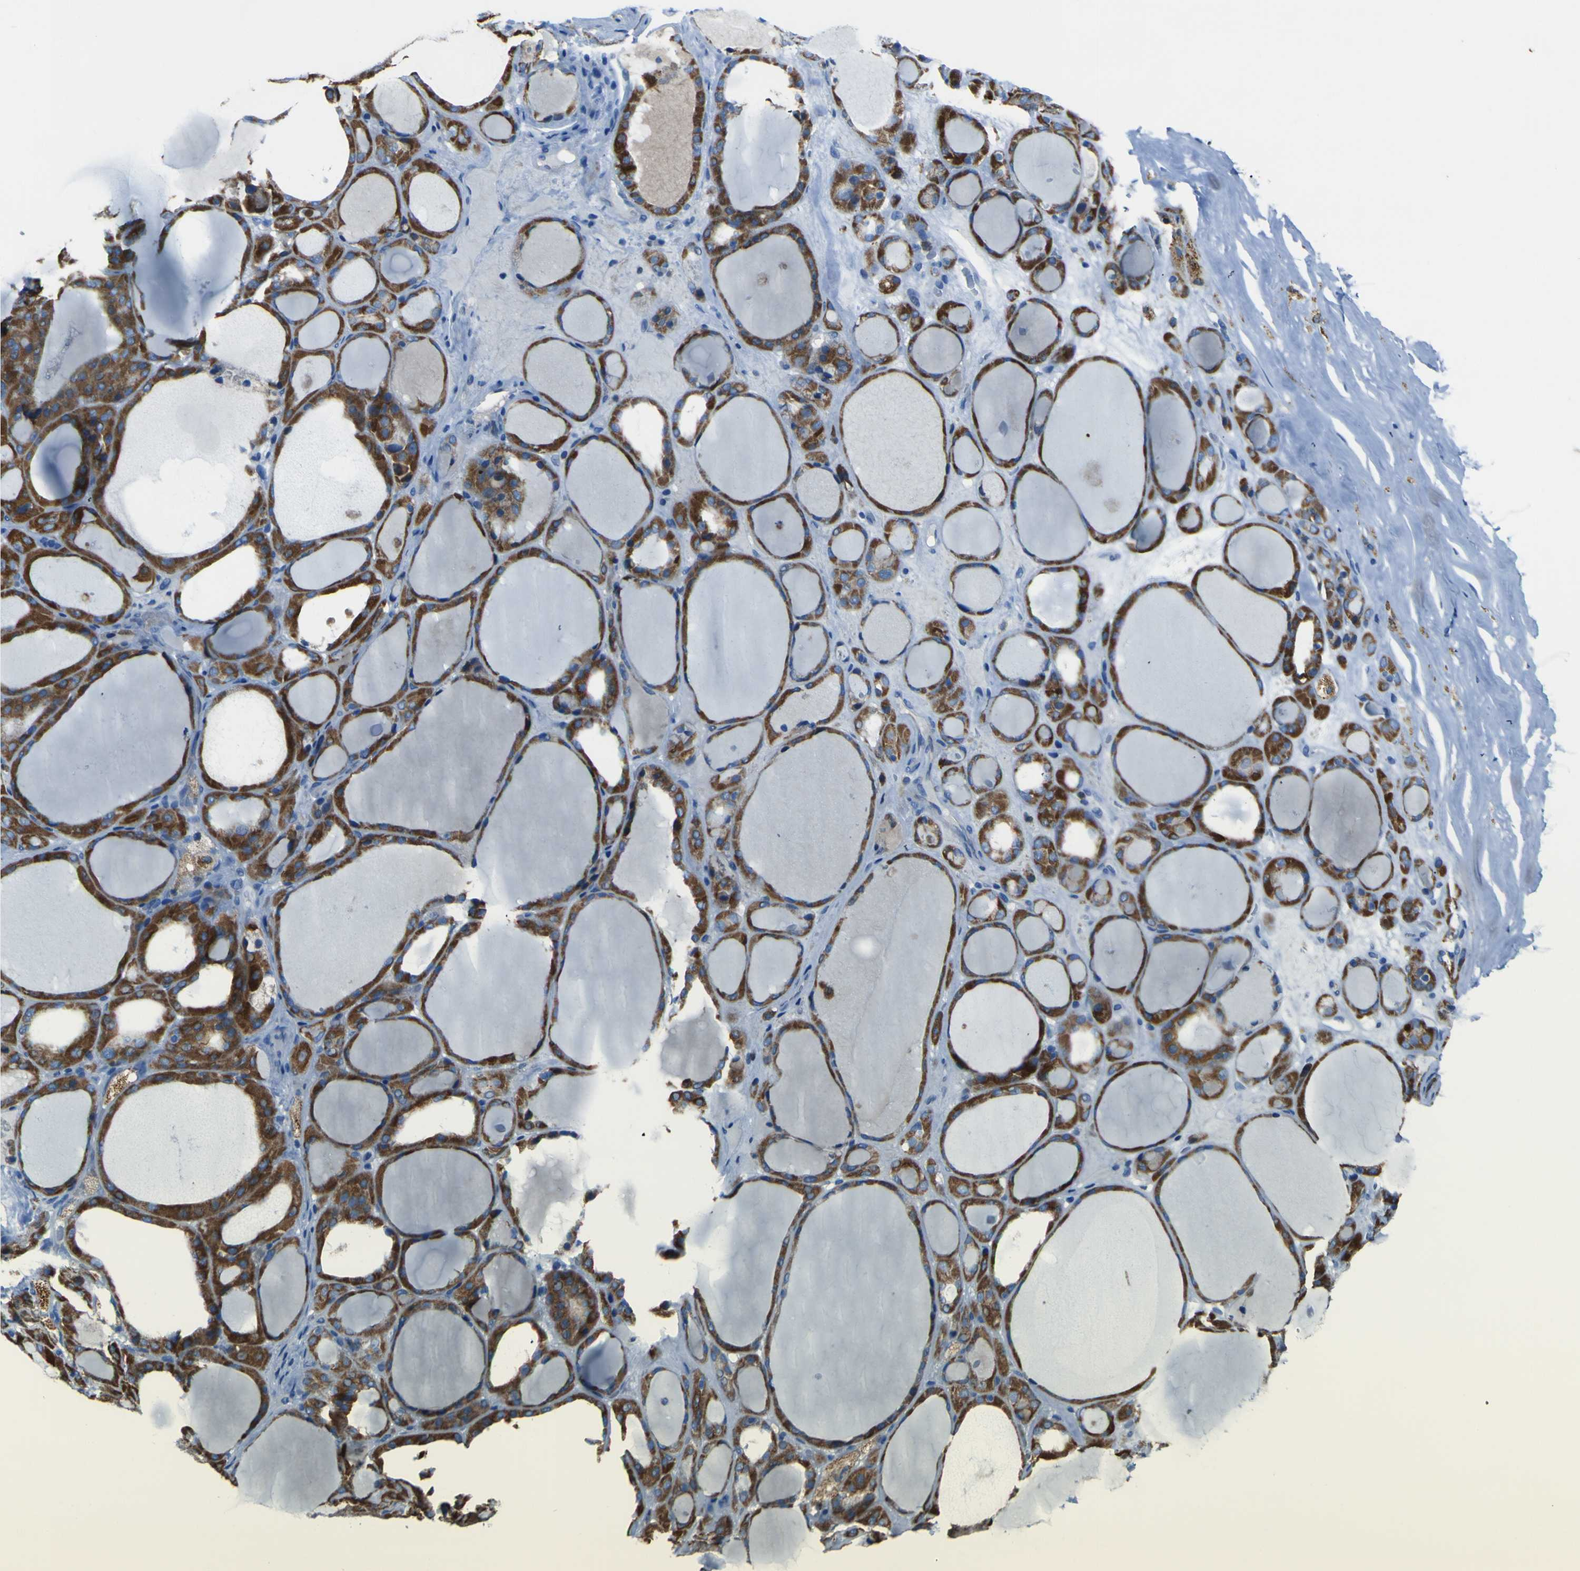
{"staining": {"intensity": "strong", "quantity": ">75%", "location": "cytoplasmic/membranous"}, "tissue": "thyroid gland", "cell_type": "Glandular cells", "image_type": "normal", "snomed": [{"axis": "morphology", "description": "Normal tissue, NOS"}, {"axis": "morphology", "description": "Carcinoma, NOS"}, {"axis": "topography", "description": "Thyroid gland"}], "caption": "DAB (3,3'-diaminobenzidine) immunohistochemical staining of benign human thyroid gland reveals strong cytoplasmic/membranous protein expression in approximately >75% of glandular cells.", "gene": "ACSL1", "patient": {"sex": "female", "age": 86}}